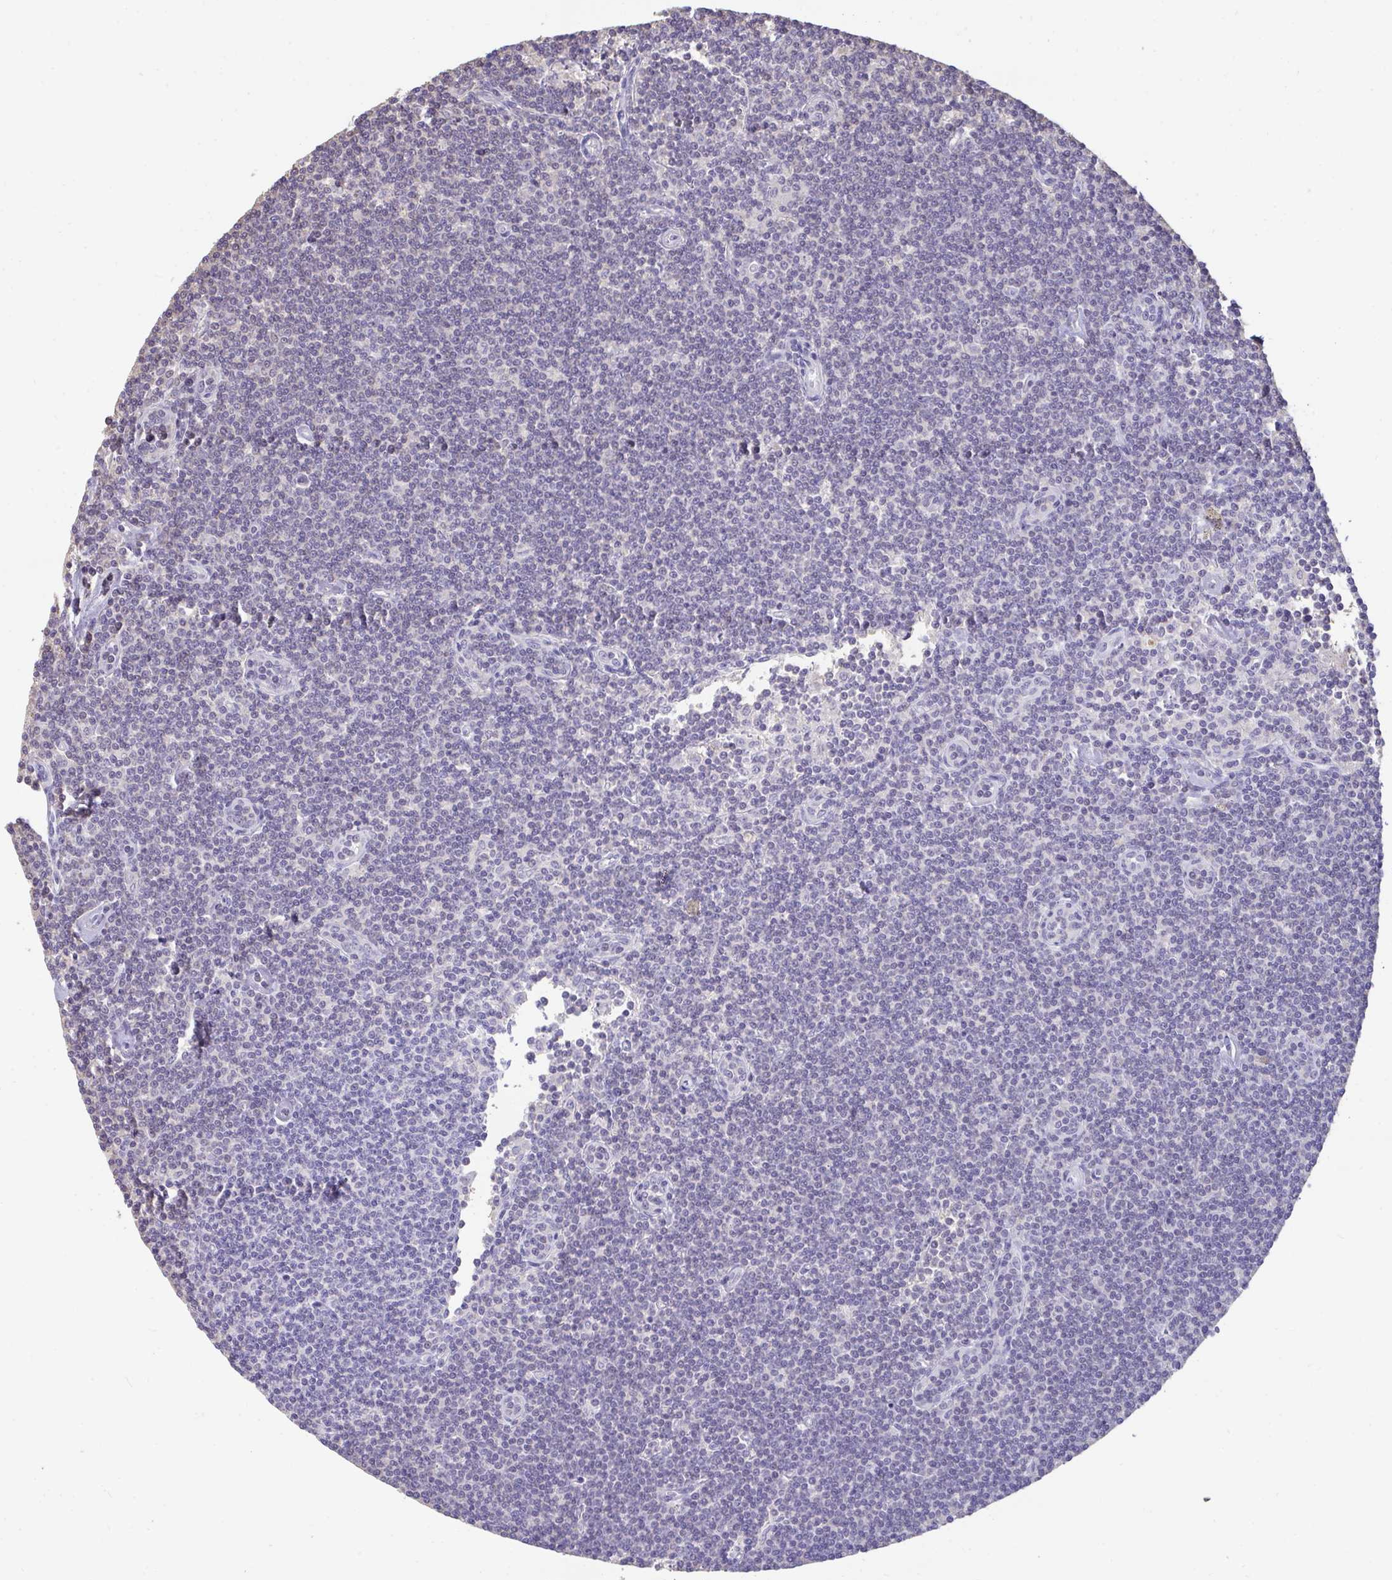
{"staining": {"intensity": "negative", "quantity": "none", "location": "none"}, "tissue": "lymphoma", "cell_type": "Tumor cells", "image_type": "cancer", "snomed": [{"axis": "morphology", "description": "Malignant lymphoma, non-Hodgkin's type, Low grade"}, {"axis": "topography", "description": "Lymph node"}], "caption": "Tumor cells are negative for brown protein staining in malignant lymphoma, non-Hodgkin's type (low-grade). (DAB (3,3'-diaminobenzidine) immunohistochemistry (IHC) with hematoxylin counter stain).", "gene": "SENP3", "patient": {"sex": "female", "age": 73}}